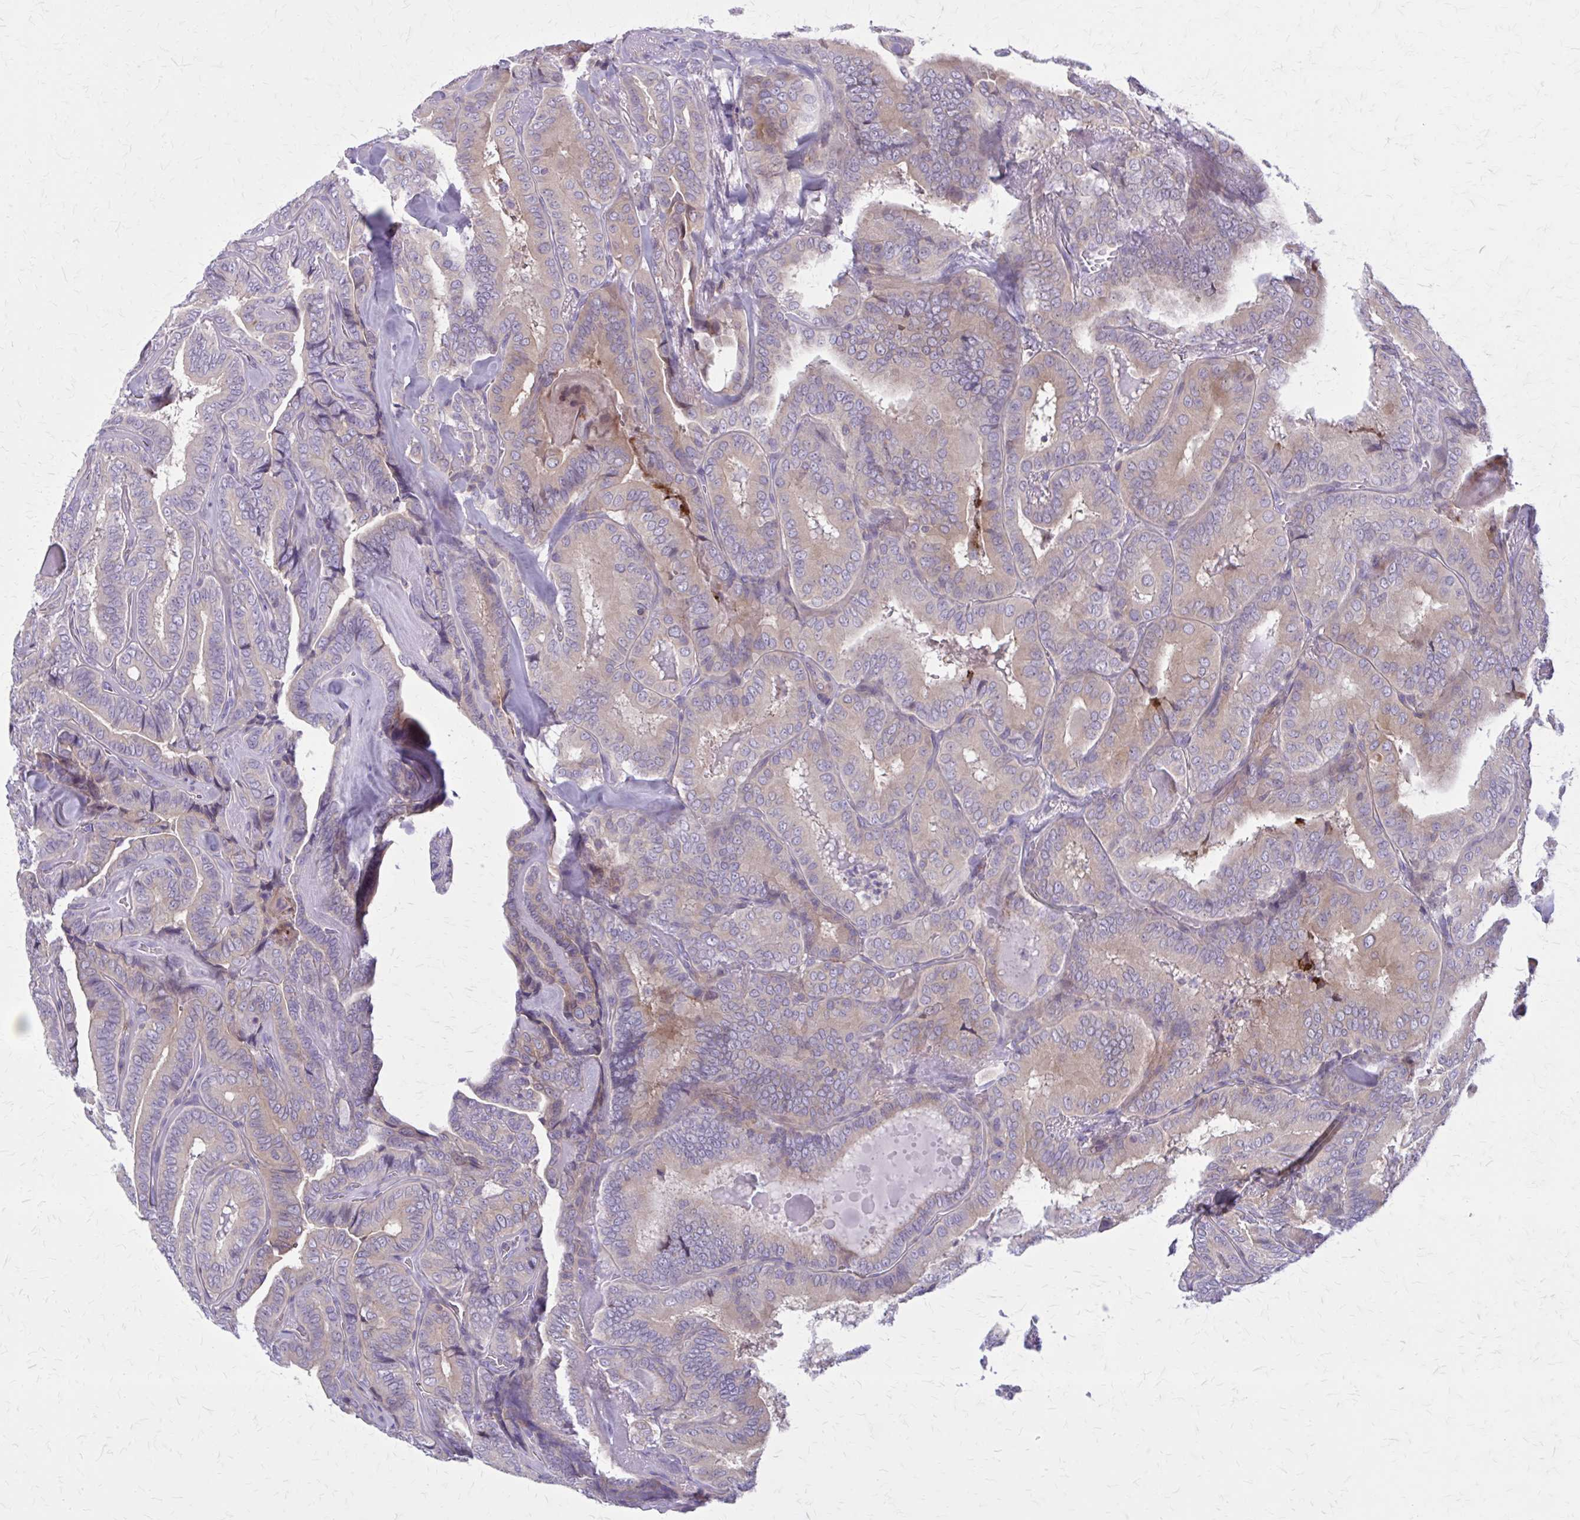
{"staining": {"intensity": "weak", "quantity": "25%-75%", "location": "cytoplasmic/membranous"}, "tissue": "thyroid cancer", "cell_type": "Tumor cells", "image_type": "cancer", "snomed": [{"axis": "morphology", "description": "Papillary adenocarcinoma, NOS"}, {"axis": "topography", "description": "Thyroid gland"}], "caption": "Weak cytoplasmic/membranous protein staining is appreciated in about 25%-75% of tumor cells in thyroid papillary adenocarcinoma.", "gene": "PITPNM1", "patient": {"sex": "male", "age": 61}}